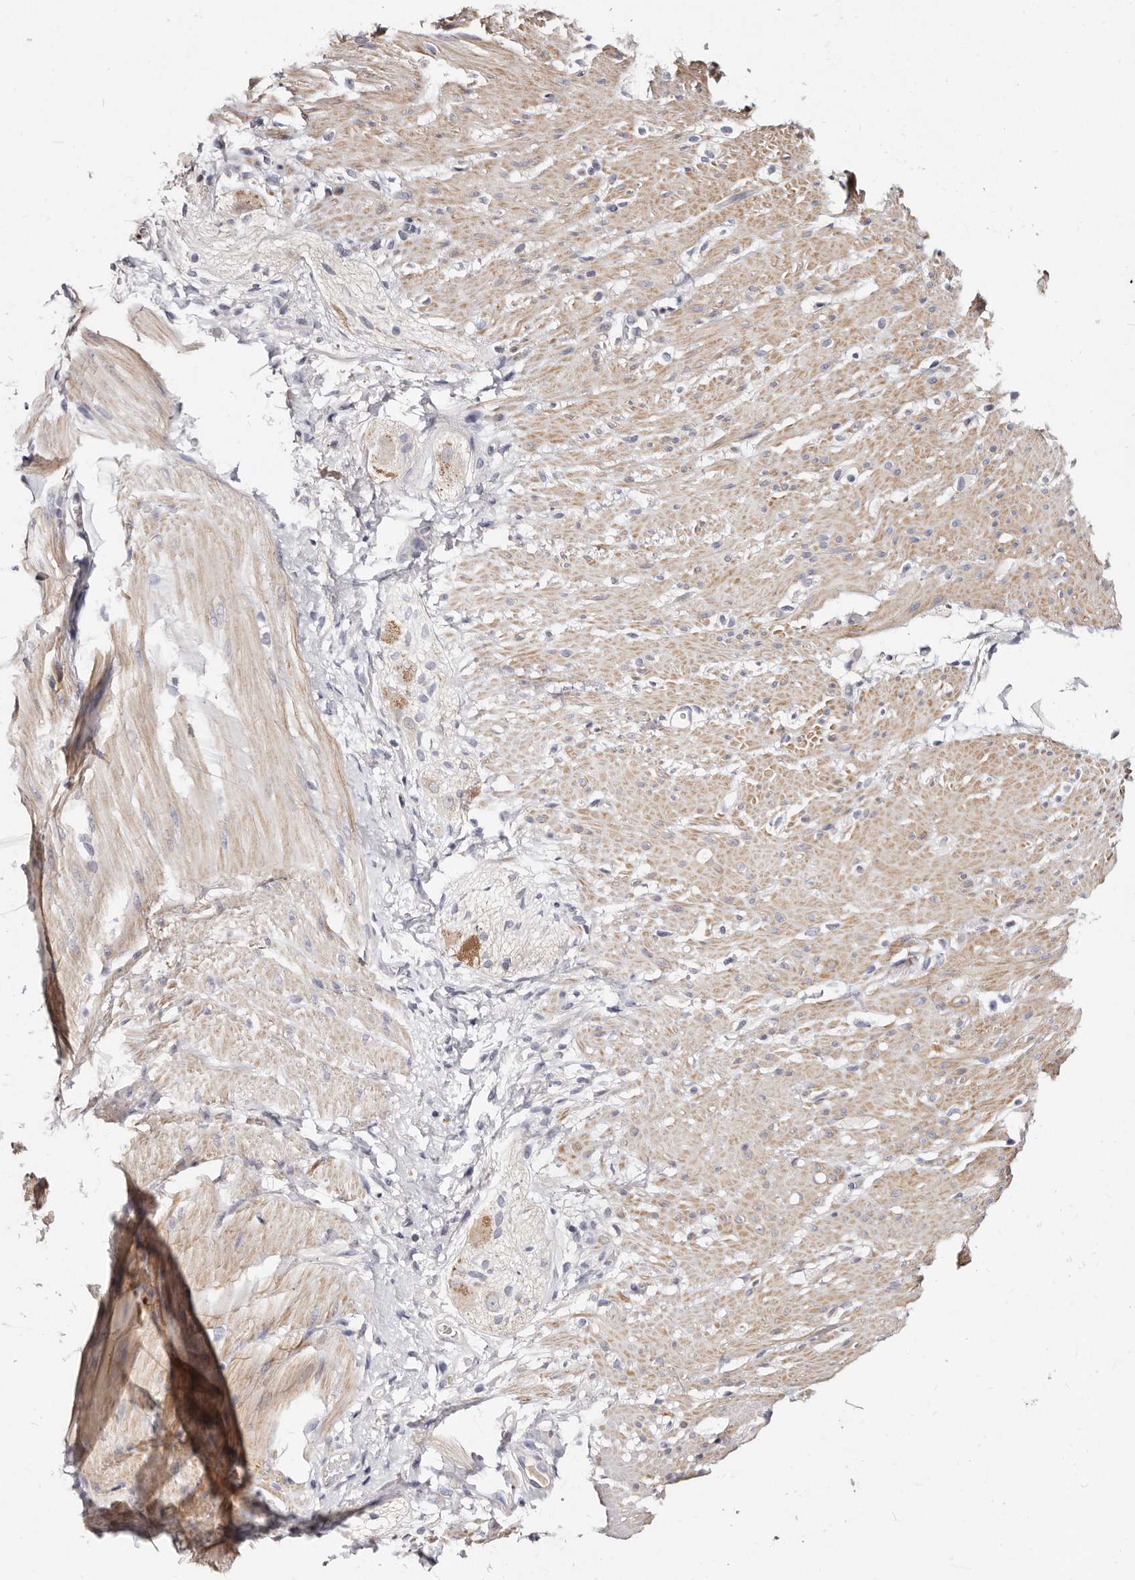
{"staining": {"intensity": "weak", "quantity": ">75%", "location": "cytoplasmic/membranous"}, "tissue": "smooth muscle", "cell_type": "Smooth muscle cells", "image_type": "normal", "snomed": [{"axis": "morphology", "description": "Normal tissue, NOS"}, {"axis": "topography", "description": "Smooth muscle"}, {"axis": "topography", "description": "Small intestine"}], "caption": "Smooth muscle cells demonstrate weak cytoplasmic/membranous positivity in about >75% of cells in benign smooth muscle.", "gene": "MRPS33", "patient": {"sex": "female", "age": 84}}